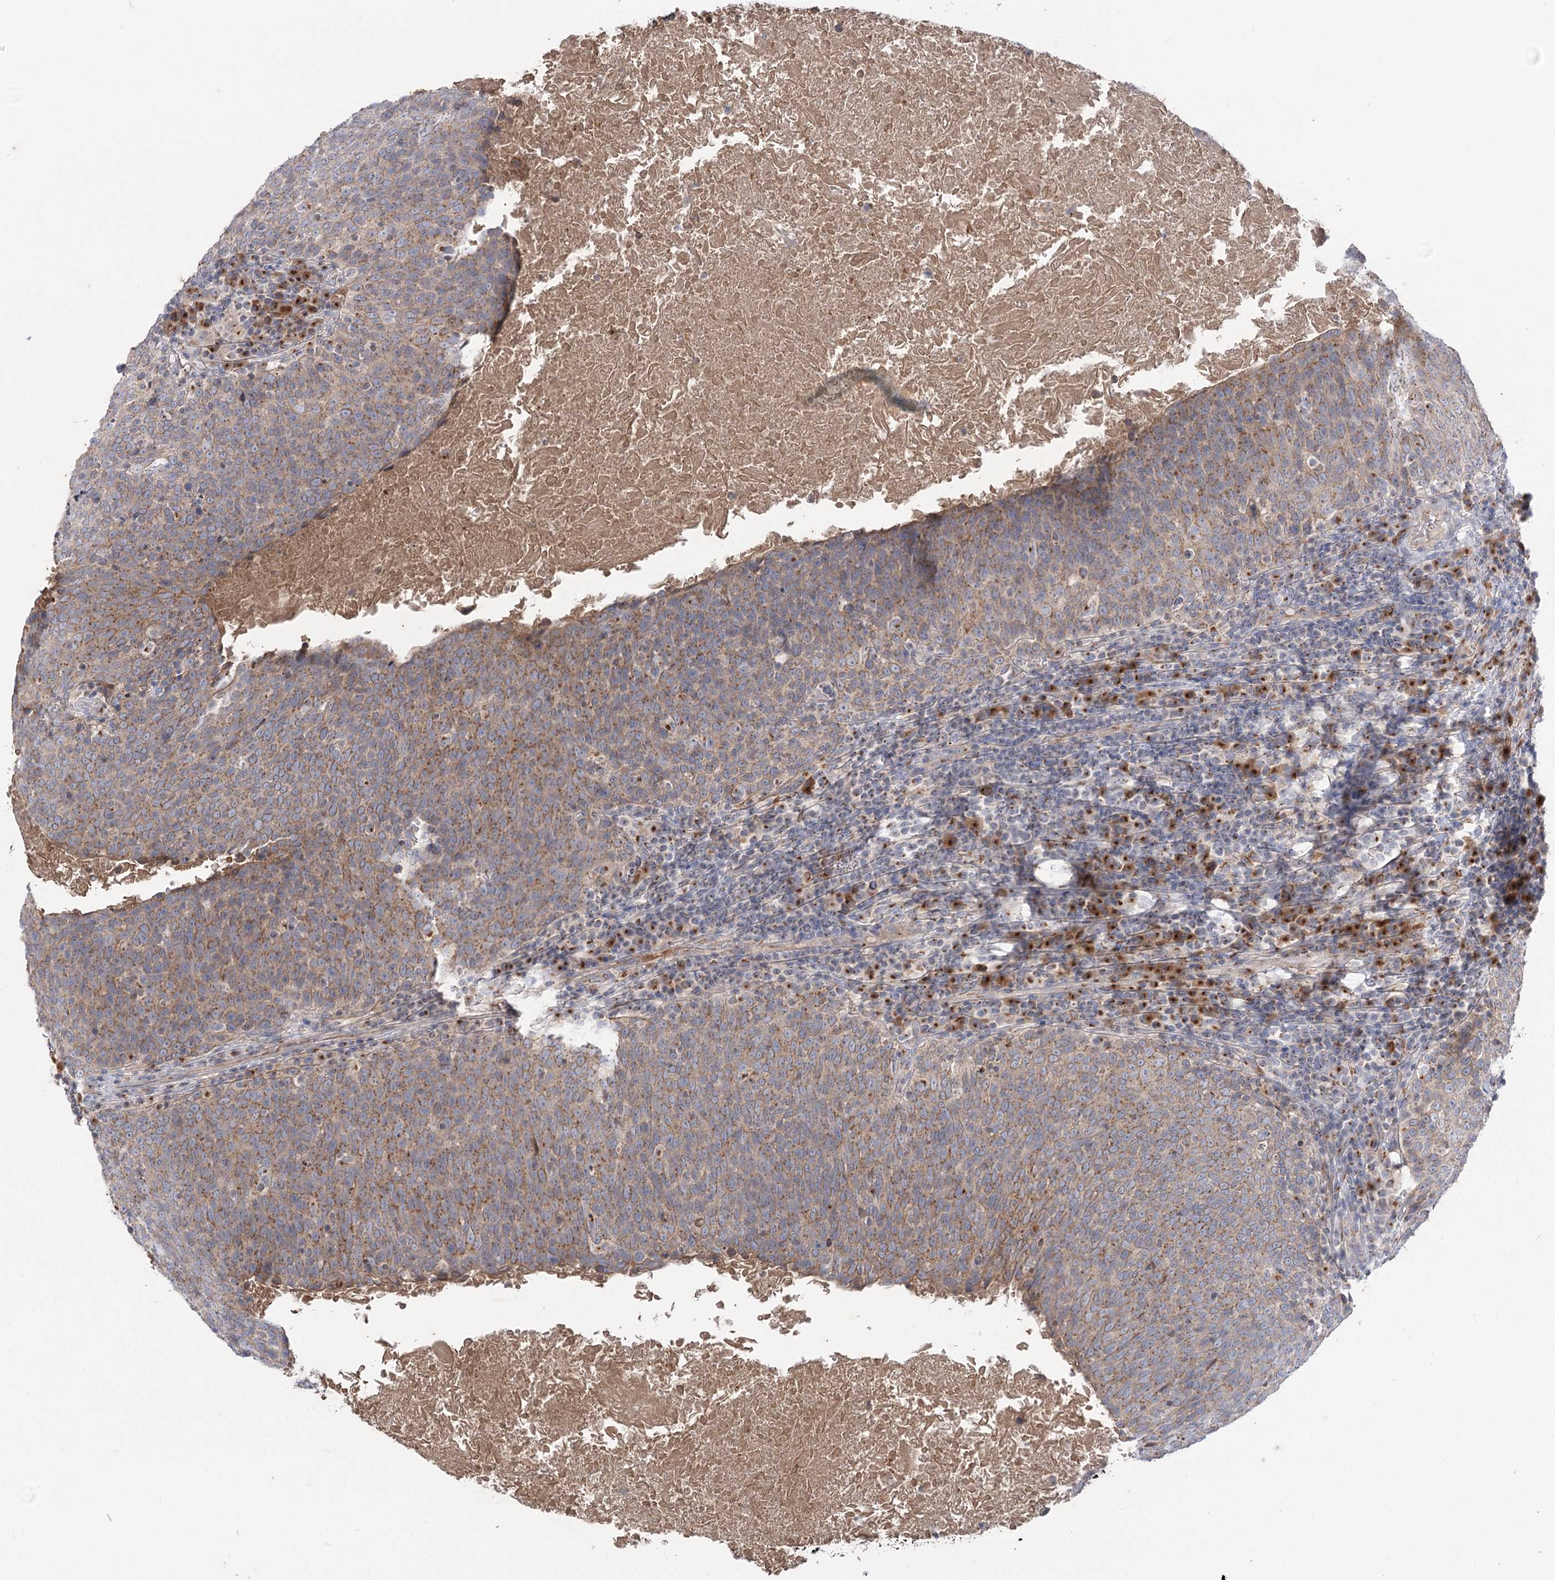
{"staining": {"intensity": "moderate", "quantity": ">75%", "location": "cytoplasmic/membranous"}, "tissue": "head and neck cancer", "cell_type": "Tumor cells", "image_type": "cancer", "snomed": [{"axis": "morphology", "description": "Squamous cell carcinoma, NOS"}, {"axis": "morphology", "description": "Squamous cell carcinoma, metastatic, NOS"}, {"axis": "topography", "description": "Lymph node"}, {"axis": "topography", "description": "Head-Neck"}], "caption": "Metastatic squamous cell carcinoma (head and neck) stained with a brown dye displays moderate cytoplasmic/membranous positive positivity in approximately >75% of tumor cells.", "gene": "GBF1", "patient": {"sex": "male", "age": 62}}